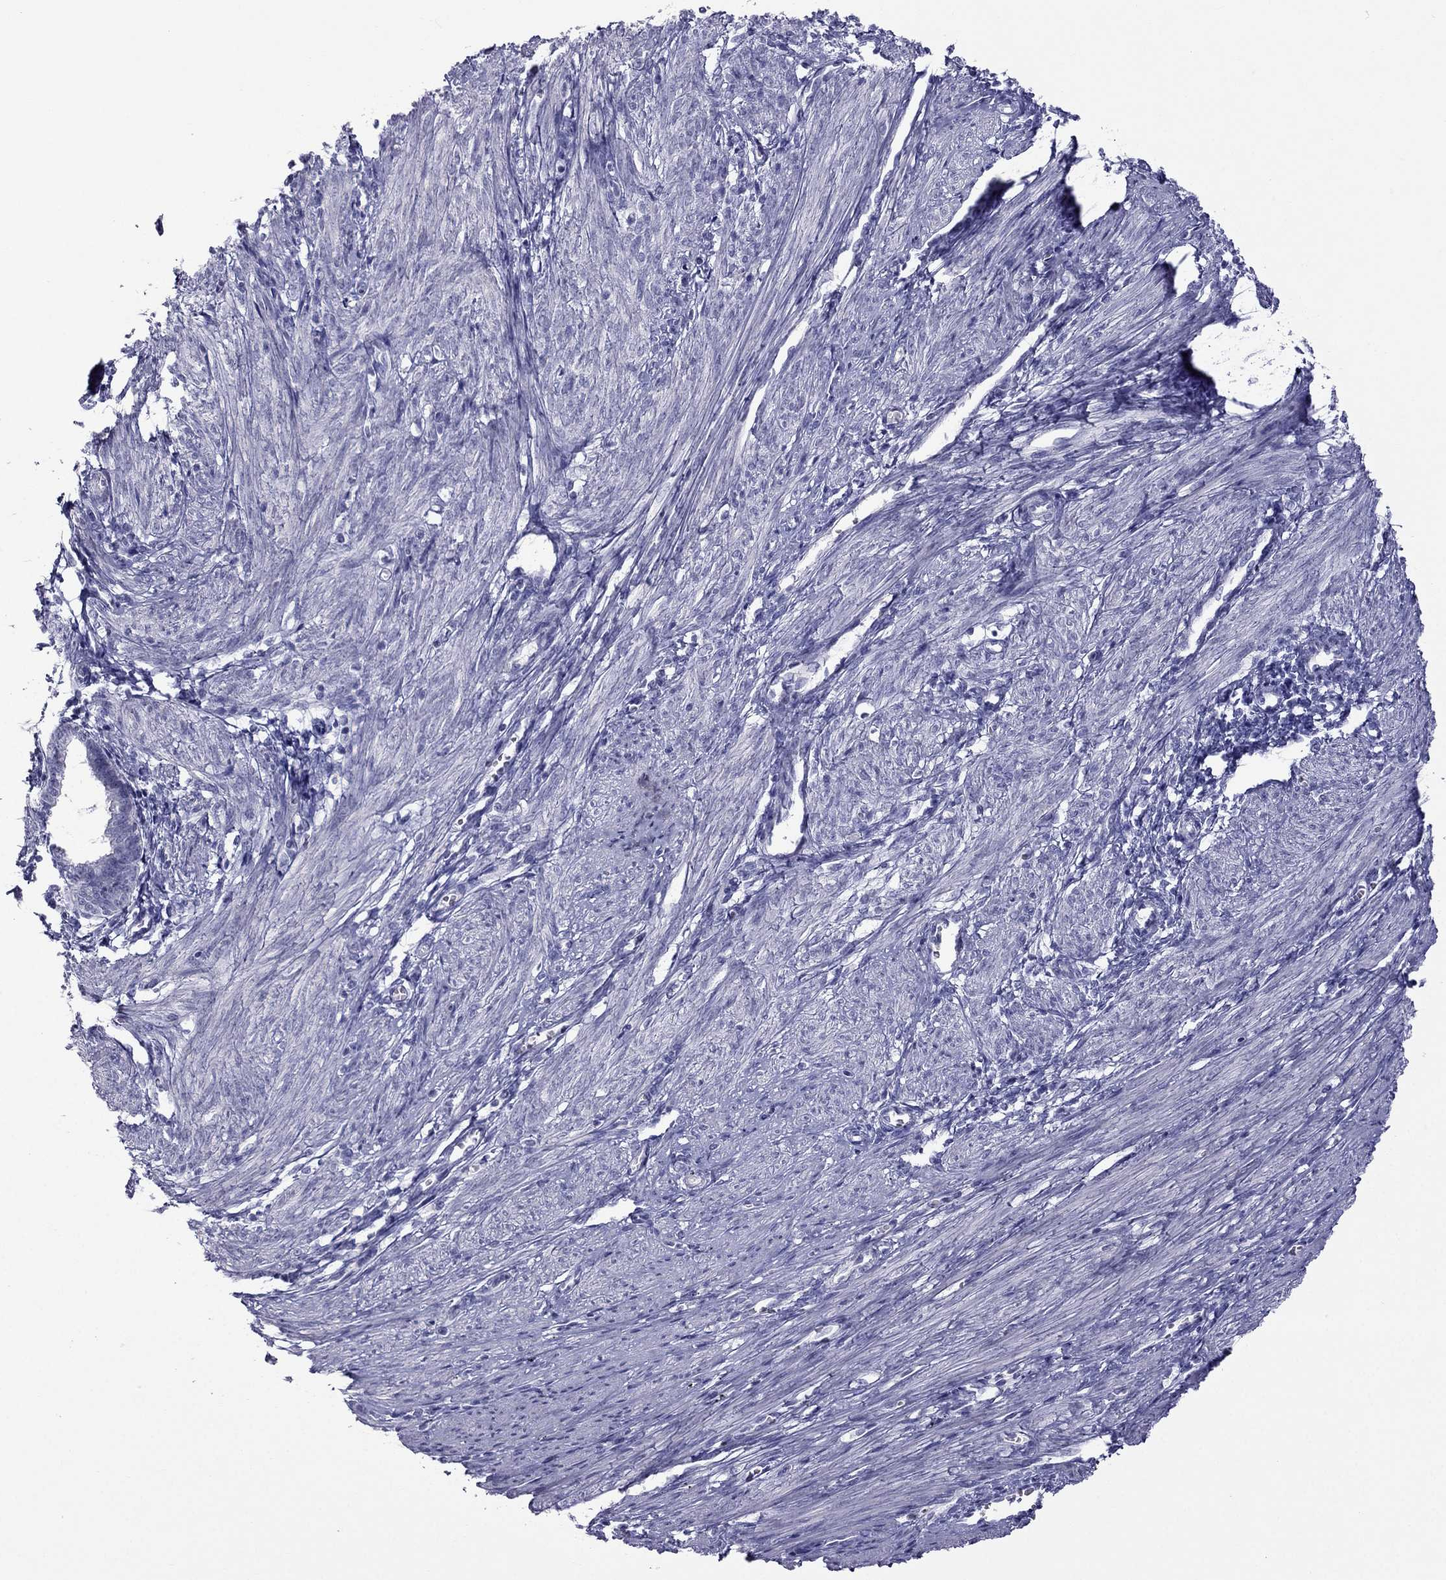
{"staining": {"intensity": "negative", "quantity": "none", "location": "none"}, "tissue": "endometrium", "cell_type": "Cells in endometrial stroma", "image_type": "normal", "snomed": [{"axis": "morphology", "description": "Normal tissue, NOS"}, {"axis": "topography", "description": "Endometrium"}], "caption": "Immunohistochemistry photomicrograph of normal endometrium: endometrium stained with DAB (3,3'-diaminobenzidine) demonstrates no significant protein expression in cells in endometrial stroma. (Brightfield microscopy of DAB immunohistochemistry (IHC) at high magnification).", "gene": "ERC2", "patient": {"sex": "female", "age": 37}}